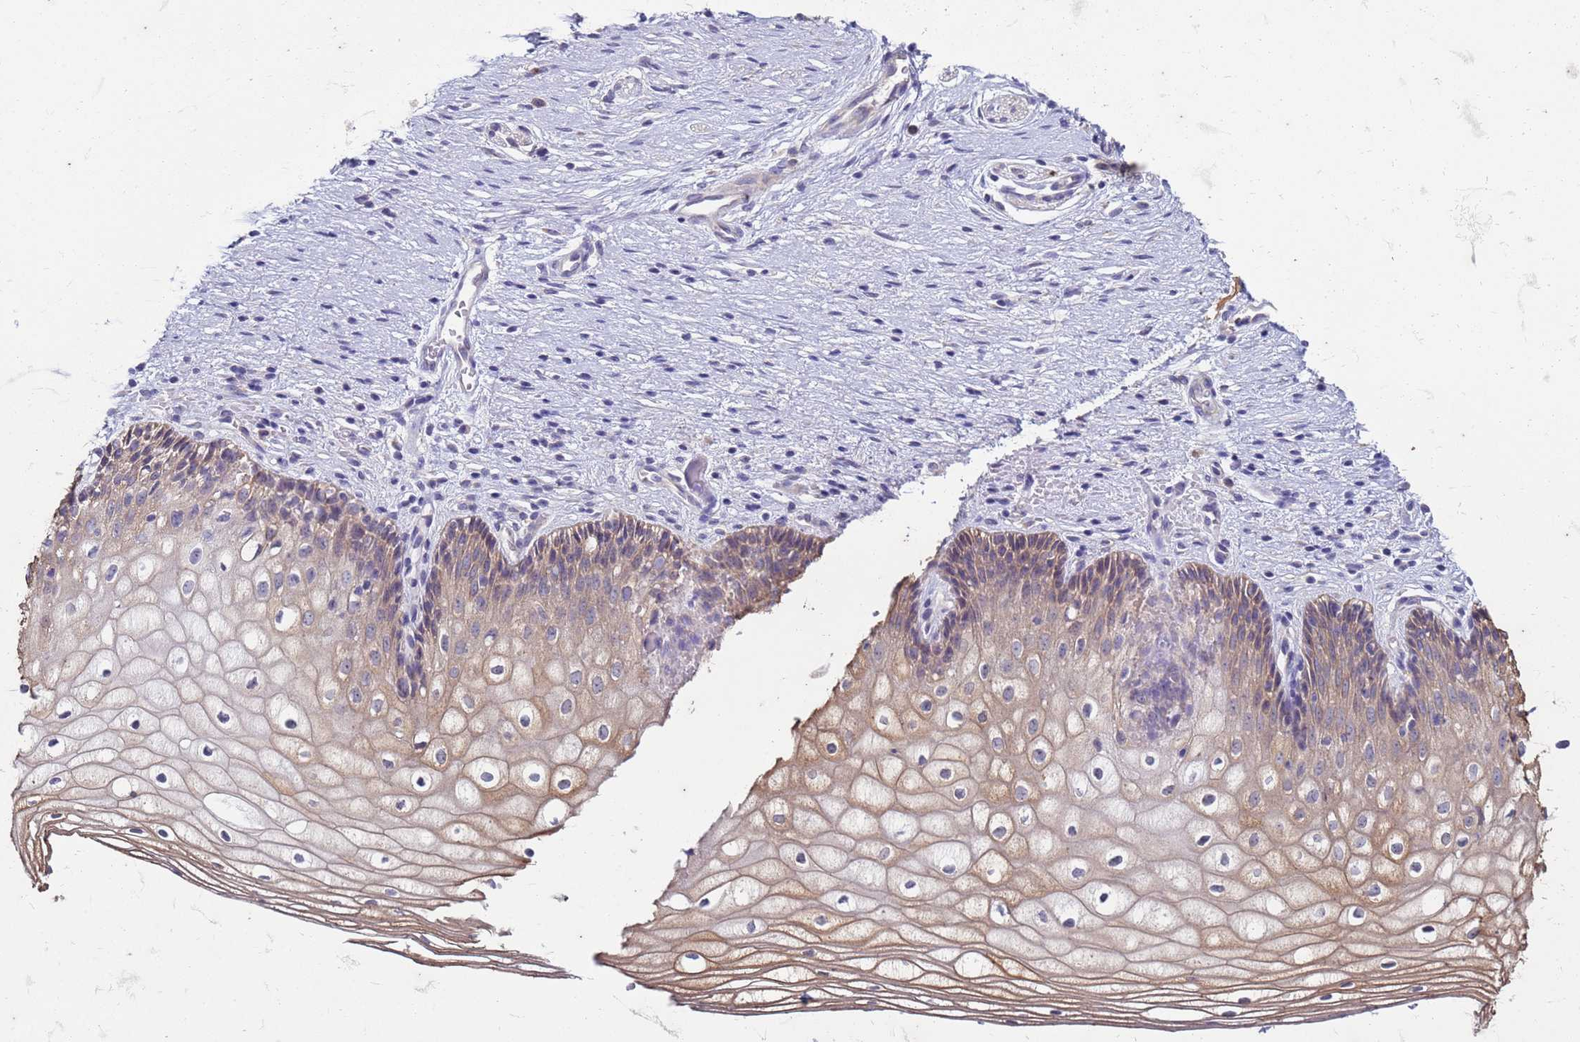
{"staining": {"intensity": "weak", "quantity": "25%-75%", "location": "cytoplasmic/membranous"}, "tissue": "vagina", "cell_type": "Squamous epithelial cells", "image_type": "normal", "snomed": [{"axis": "morphology", "description": "Normal tissue, NOS"}, {"axis": "topography", "description": "Vagina"}], "caption": "Brown immunohistochemical staining in unremarkable human vagina displays weak cytoplasmic/membranous staining in approximately 25%-75% of squamous epithelial cells. (DAB = brown stain, brightfield microscopy at high magnification).", "gene": "SUCO", "patient": {"sex": "female", "age": 60}}